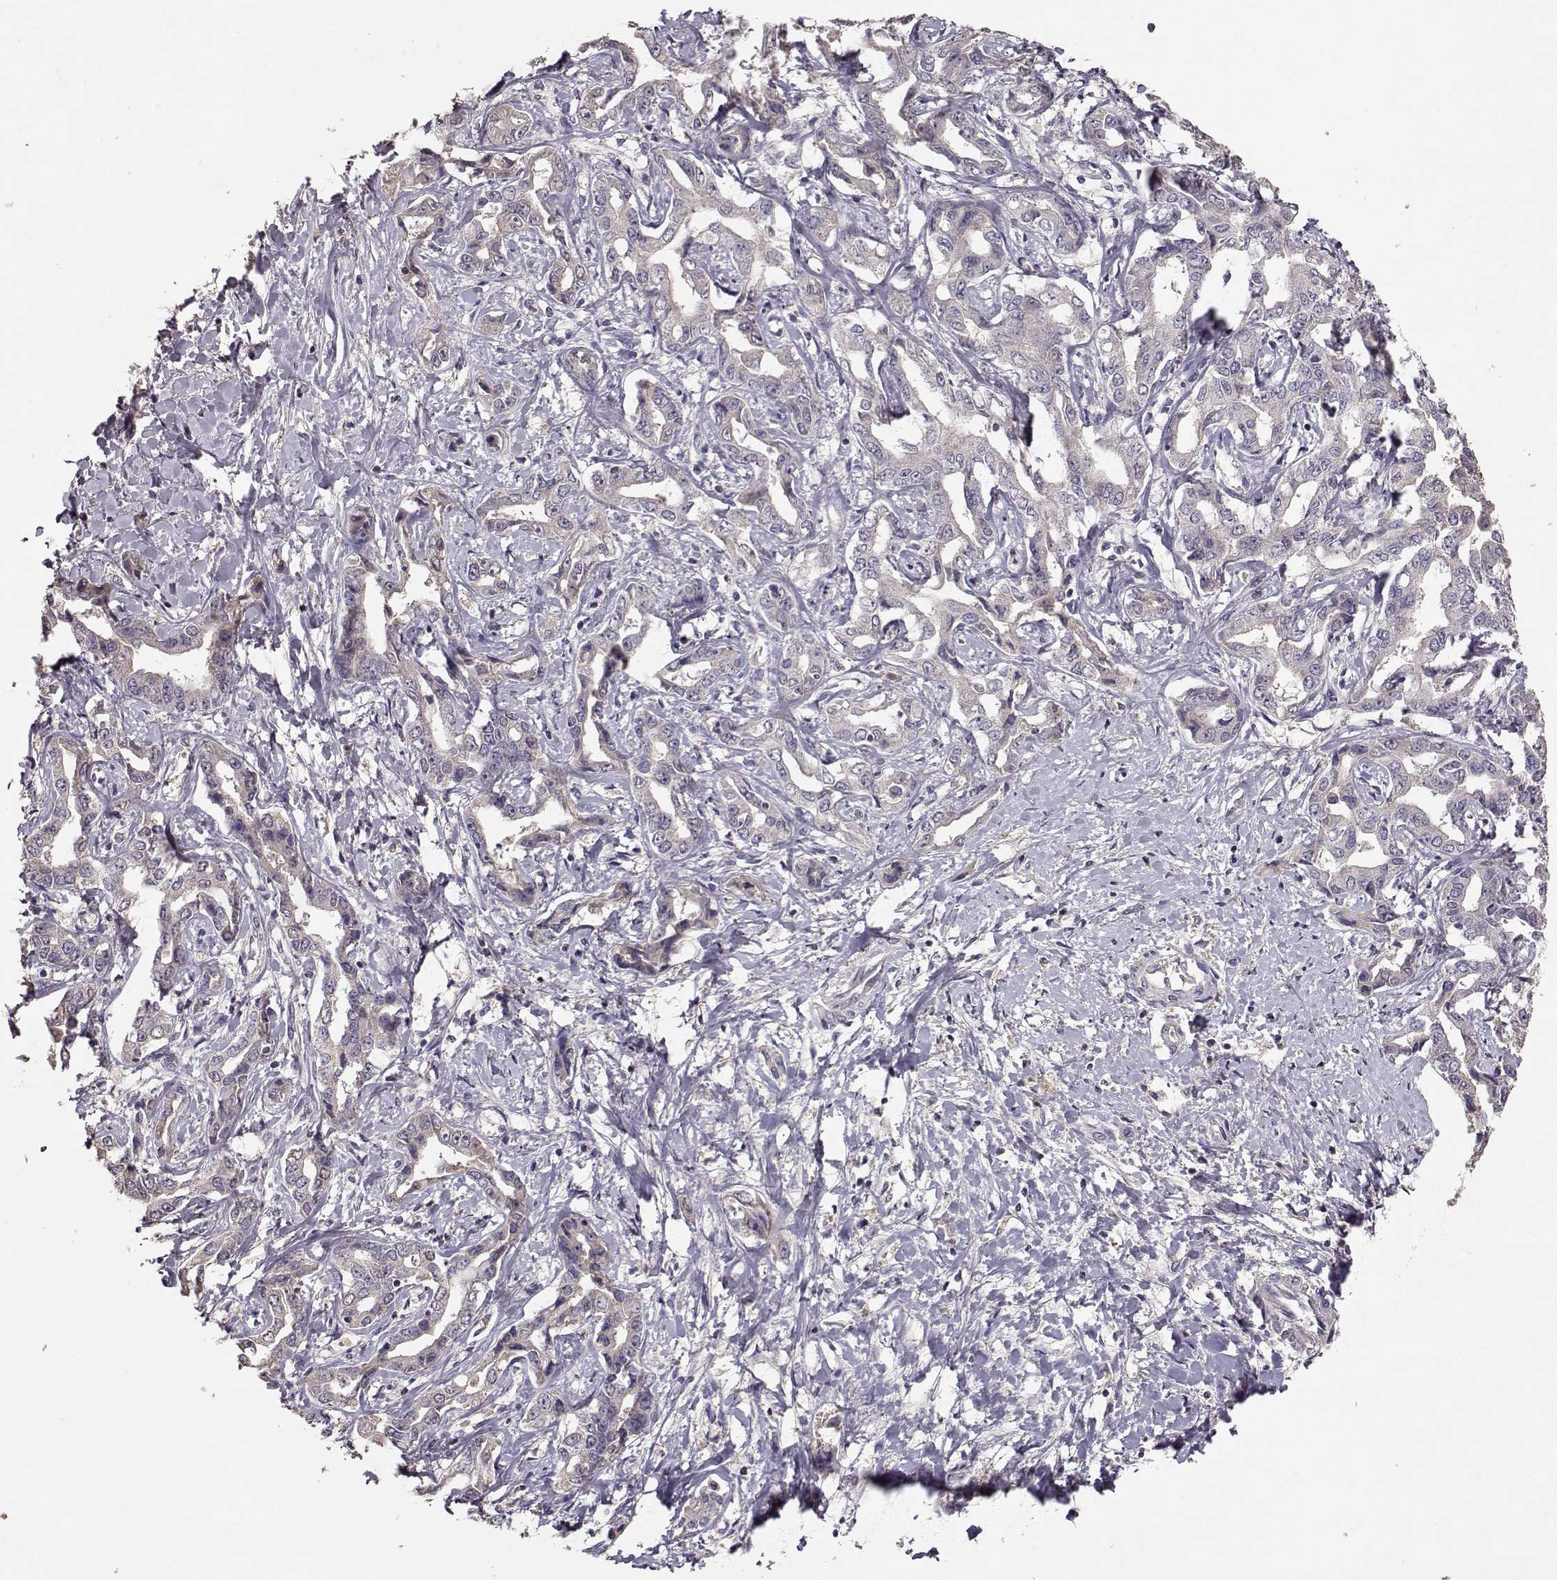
{"staining": {"intensity": "negative", "quantity": "none", "location": "none"}, "tissue": "liver cancer", "cell_type": "Tumor cells", "image_type": "cancer", "snomed": [{"axis": "morphology", "description": "Cholangiocarcinoma"}, {"axis": "topography", "description": "Liver"}], "caption": "Image shows no protein staining in tumor cells of liver cancer tissue.", "gene": "PMCH", "patient": {"sex": "male", "age": 59}}